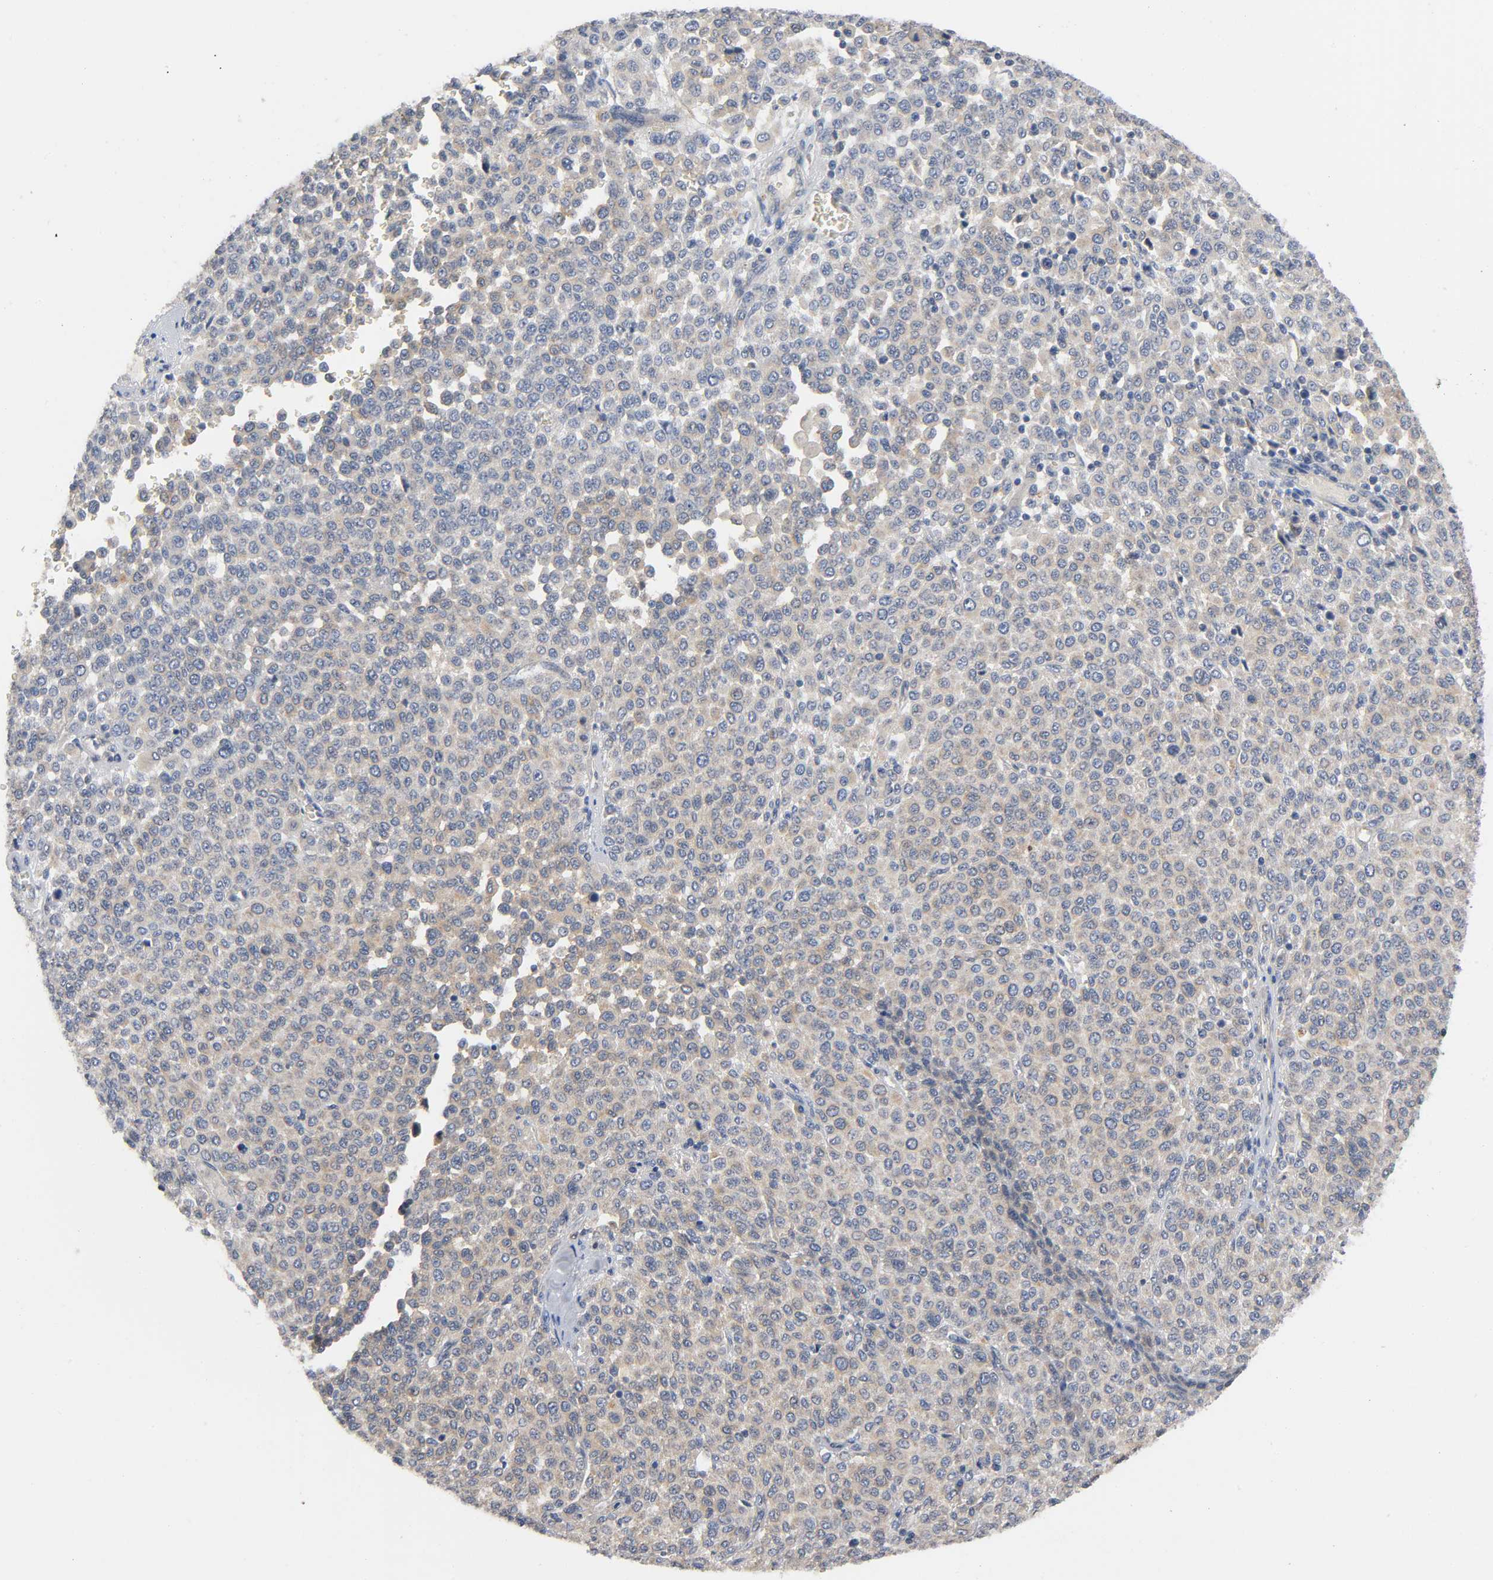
{"staining": {"intensity": "weak", "quantity": ">75%", "location": "cytoplasmic/membranous"}, "tissue": "melanoma", "cell_type": "Tumor cells", "image_type": "cancer", "snomed": [{"axis": "morphology", "description": "Malignant melanoma, Metastatic site"}, {"axis": "topography", "description": "Pancreas"}], "caption": "High-power microscopy captured an immunohistochemistry image of melanoma, revealing weak cytoplasmic/membranous staining in approximately >75% of tumor cells.", "gene": "HDAC6", "patient": {"sex": "female", "age": 30}}